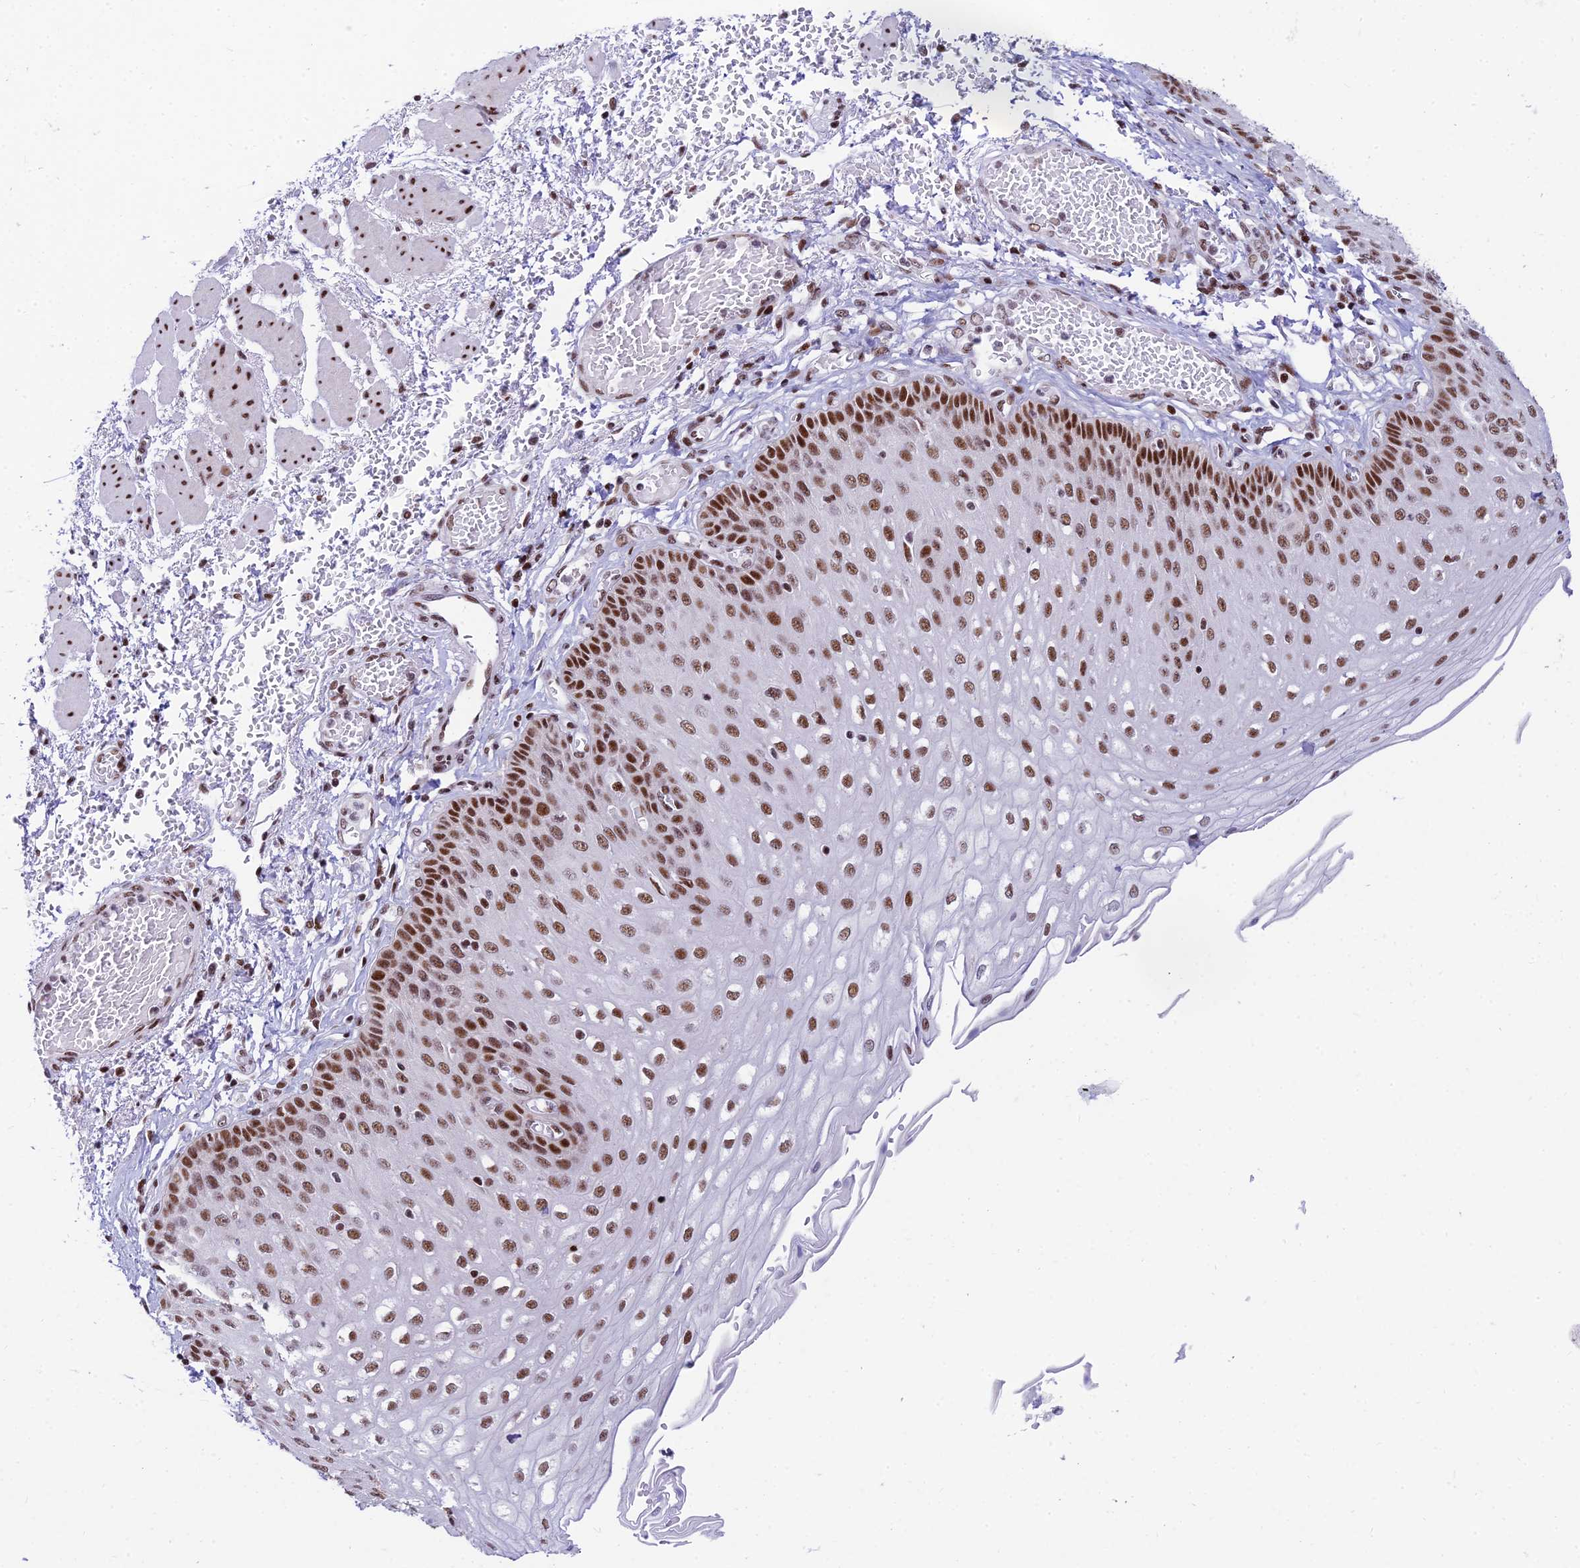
{"staining": {"intensity": "strong", "quantity": ">75%", "location": "nuclear"}, "tissue": "esophagus", "cell_type": "Squamous epithelial cells", "image_type": "normal", "snomed": [{"axis": "morphology", "description": "Normal tissue, NOS"}, {"axis": "topography", "description": "Esophagus"}], "caption": "Immunohistochemistry image of unremarkable esophagus stained for a protein (brown), which exhibits high levels of strong nuclear positivity in about >75% of squamous epithelial cells.", "gene": "USP22", "patient": {"sex": "male", "age": 81}}